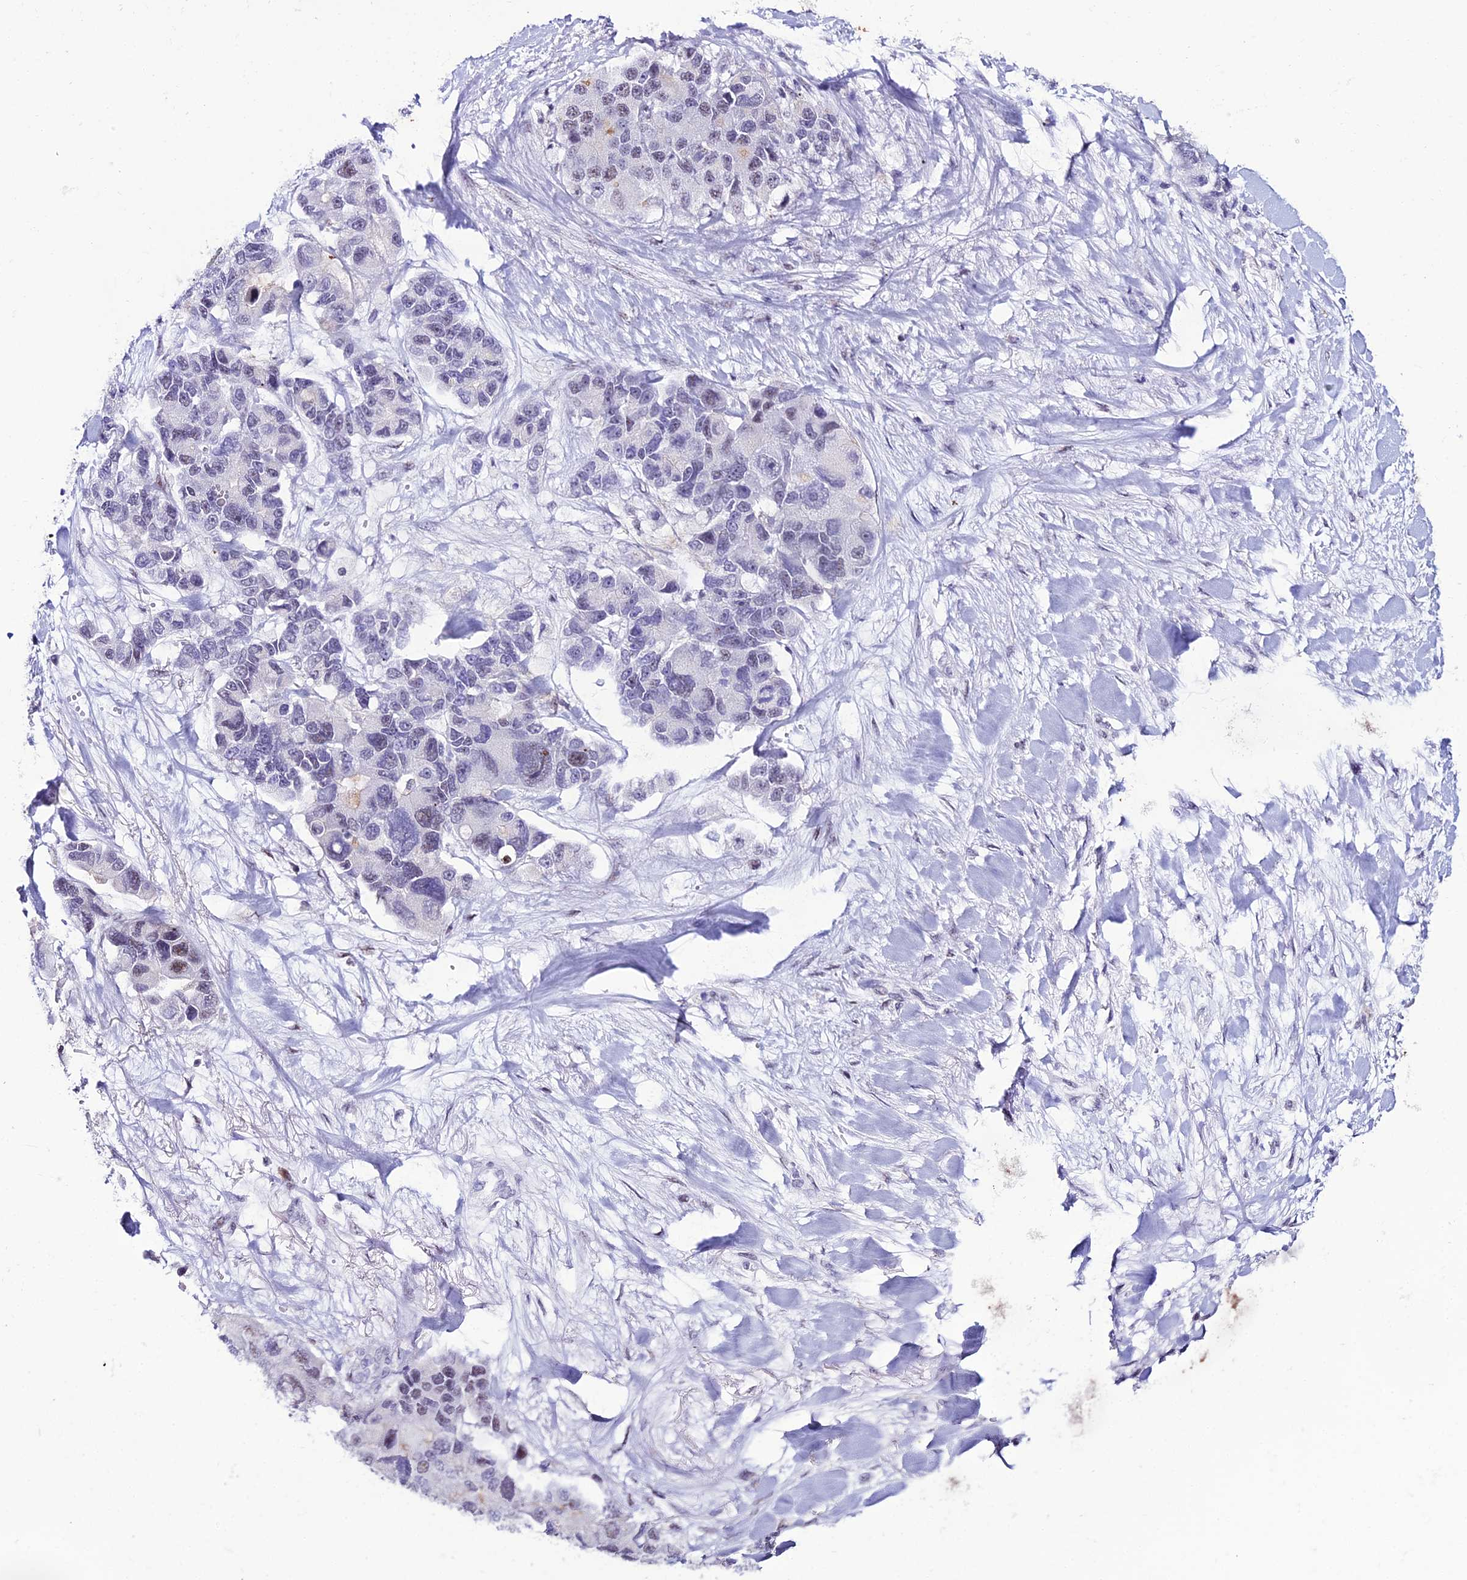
{"staining": {"intensity": "negative", "quantity": "none", "location": "none"}, "tissue": "lung cancer", "cell_type": "Tumor cells", "image_type": "cancer", "snomed": [{"axis": "morphology", "description": "Adenocarcinoma, NOS"}, {"axis": "topography", "description": "Lung"}], "caption": "Adenocarcinoma (lung) was stained to show a protein in brown. There is no significant staining in tumor cells. (Stains: DAB (3,3'-diaminobenzidine) immunohistochemistry (IHC) with hematoxylin counter stain, Microscopy: brightfield microscopy at high magnification).", "gene": "MFSD2B", "patient": {"sex": "female", "age": 54}}